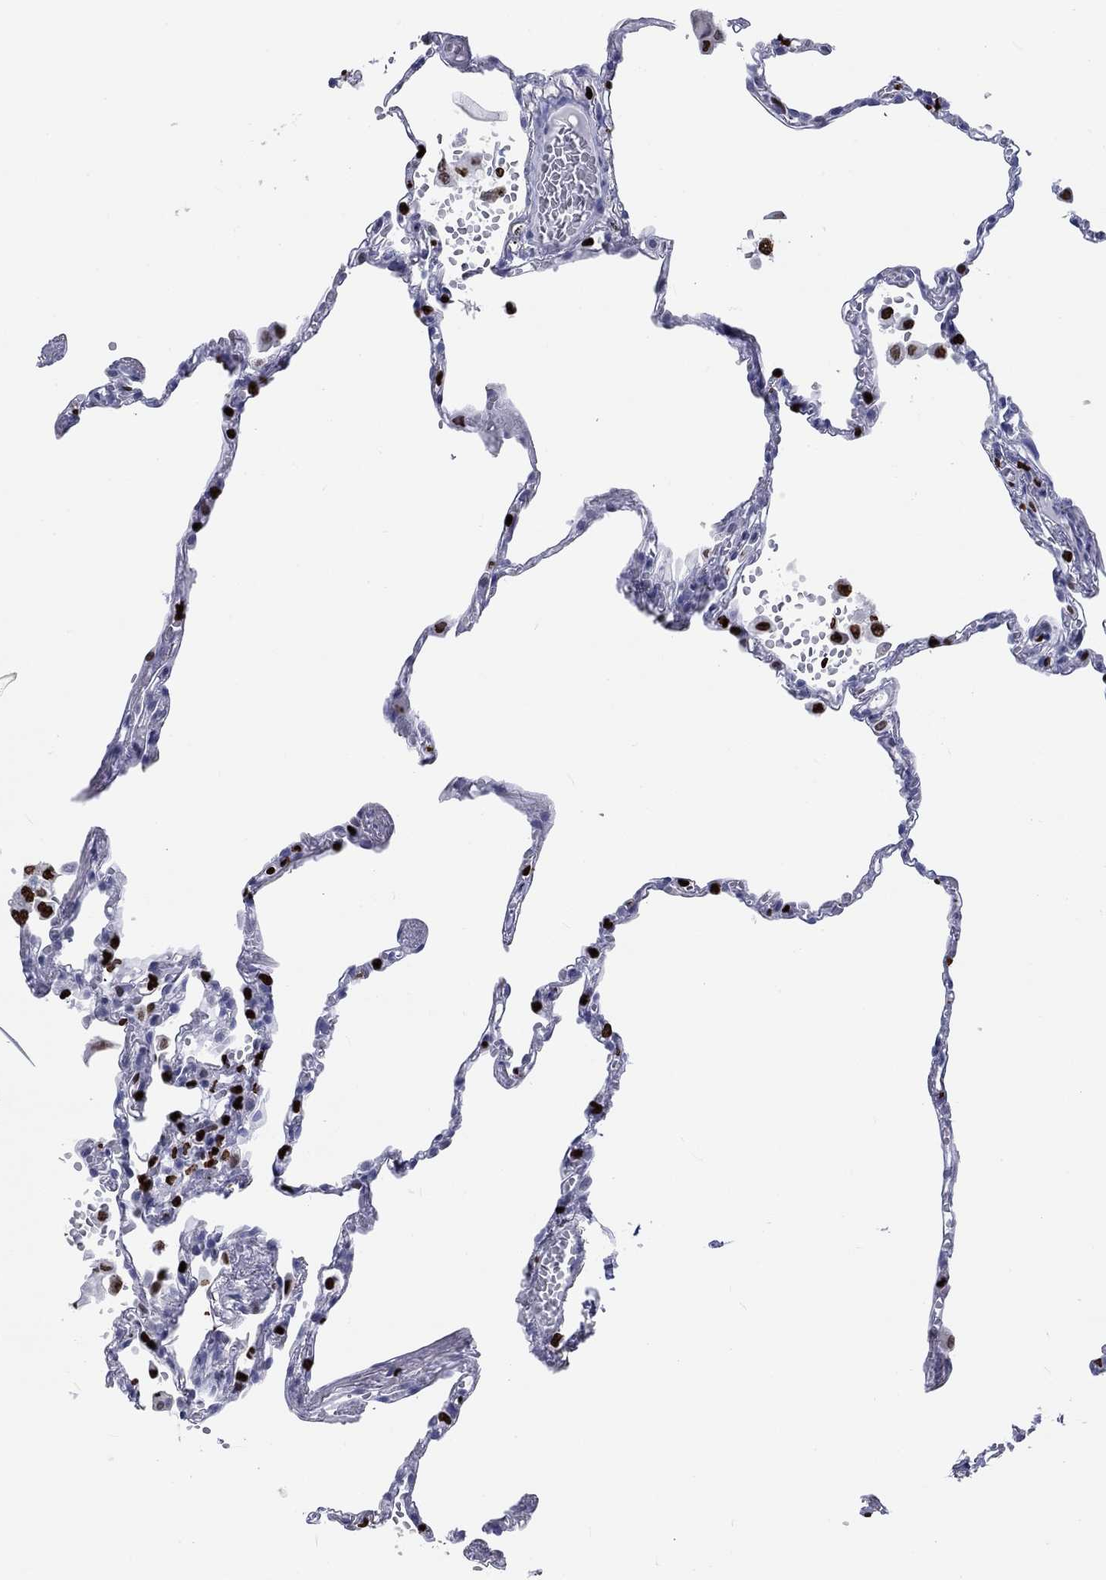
{"staining": {"intensity": "strong", "quantity": "25%-75%", "location": "nuclear"}, "tissue": "lung", "cell_type": "Alveolar cells", "image_type": "normal", "snomed": [{"axis": "morphology", "description": "Normal tissue, NOS"}, {"axis": "topography", "description": "Lung"}], "caption": "An immunohistochemistry photomicrograph of benign tissue is shown. Protein staining in brown labels strong nuclear positivity in lung within alveolar cells.", "gene": "H1", "patient": {"sex": "male", "age": 78}}